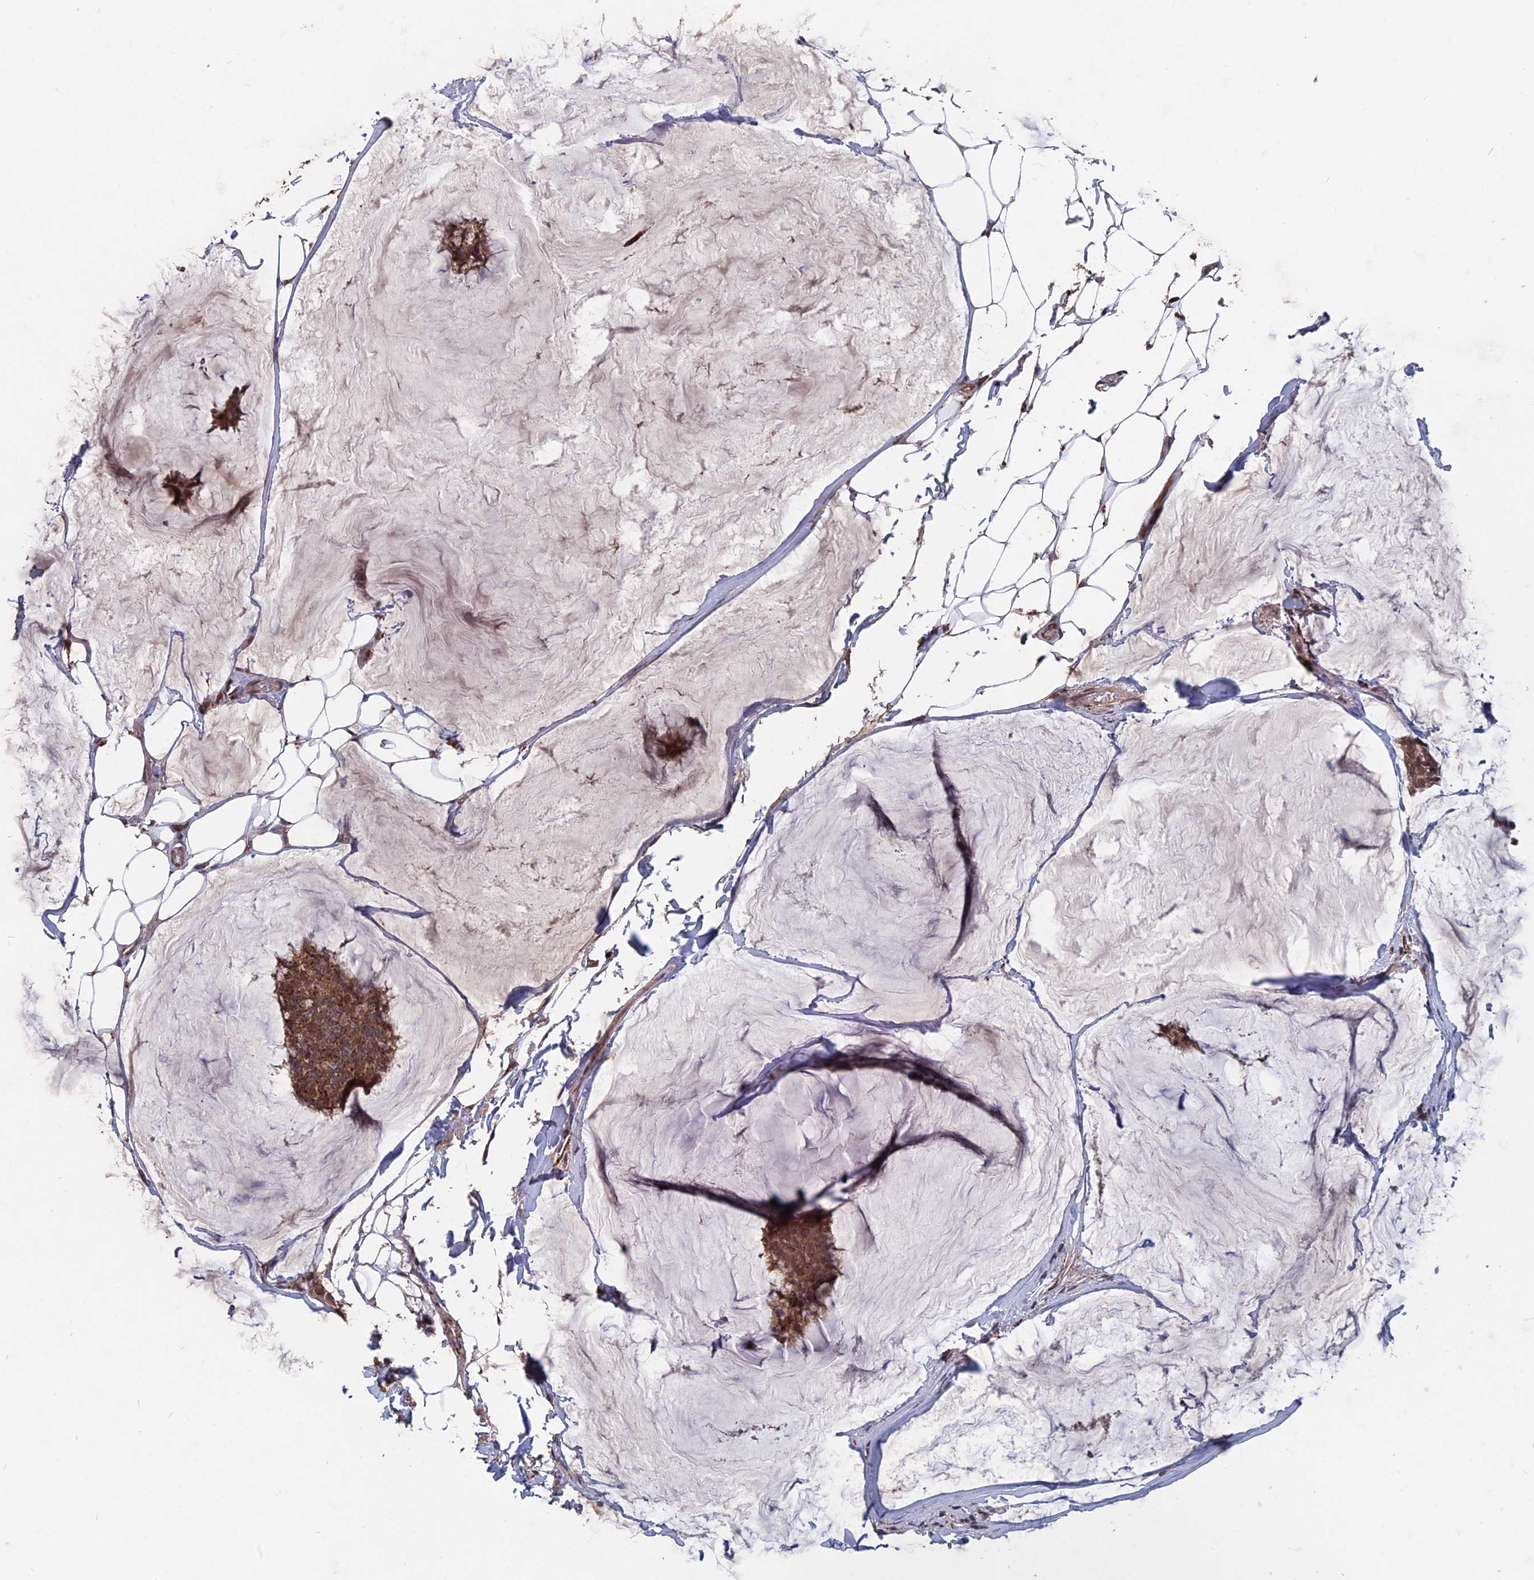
{"staining": {"intensity": "moderate", "quantity": ">75%", "location": "cytoplasmic/membranous,nuclear"}, "tissue": "breast cancer", "cell_type": "Tumor cells", "image_type": "cancer", "snomed": [{"axis": "morphology", "description": "Duct carcinoma"}, {"axis": "topography", "description": "Breast"}], "caption": "This histopathology image displays immunohistochemistry staining of breast intraductal carcinoma, with medium moderate cytoplasmic/membranous and nuclear staining in approximately >75% of tumor cells.", "gene": "NOSIP", "patient": {"sex": "female", "age": 93}}